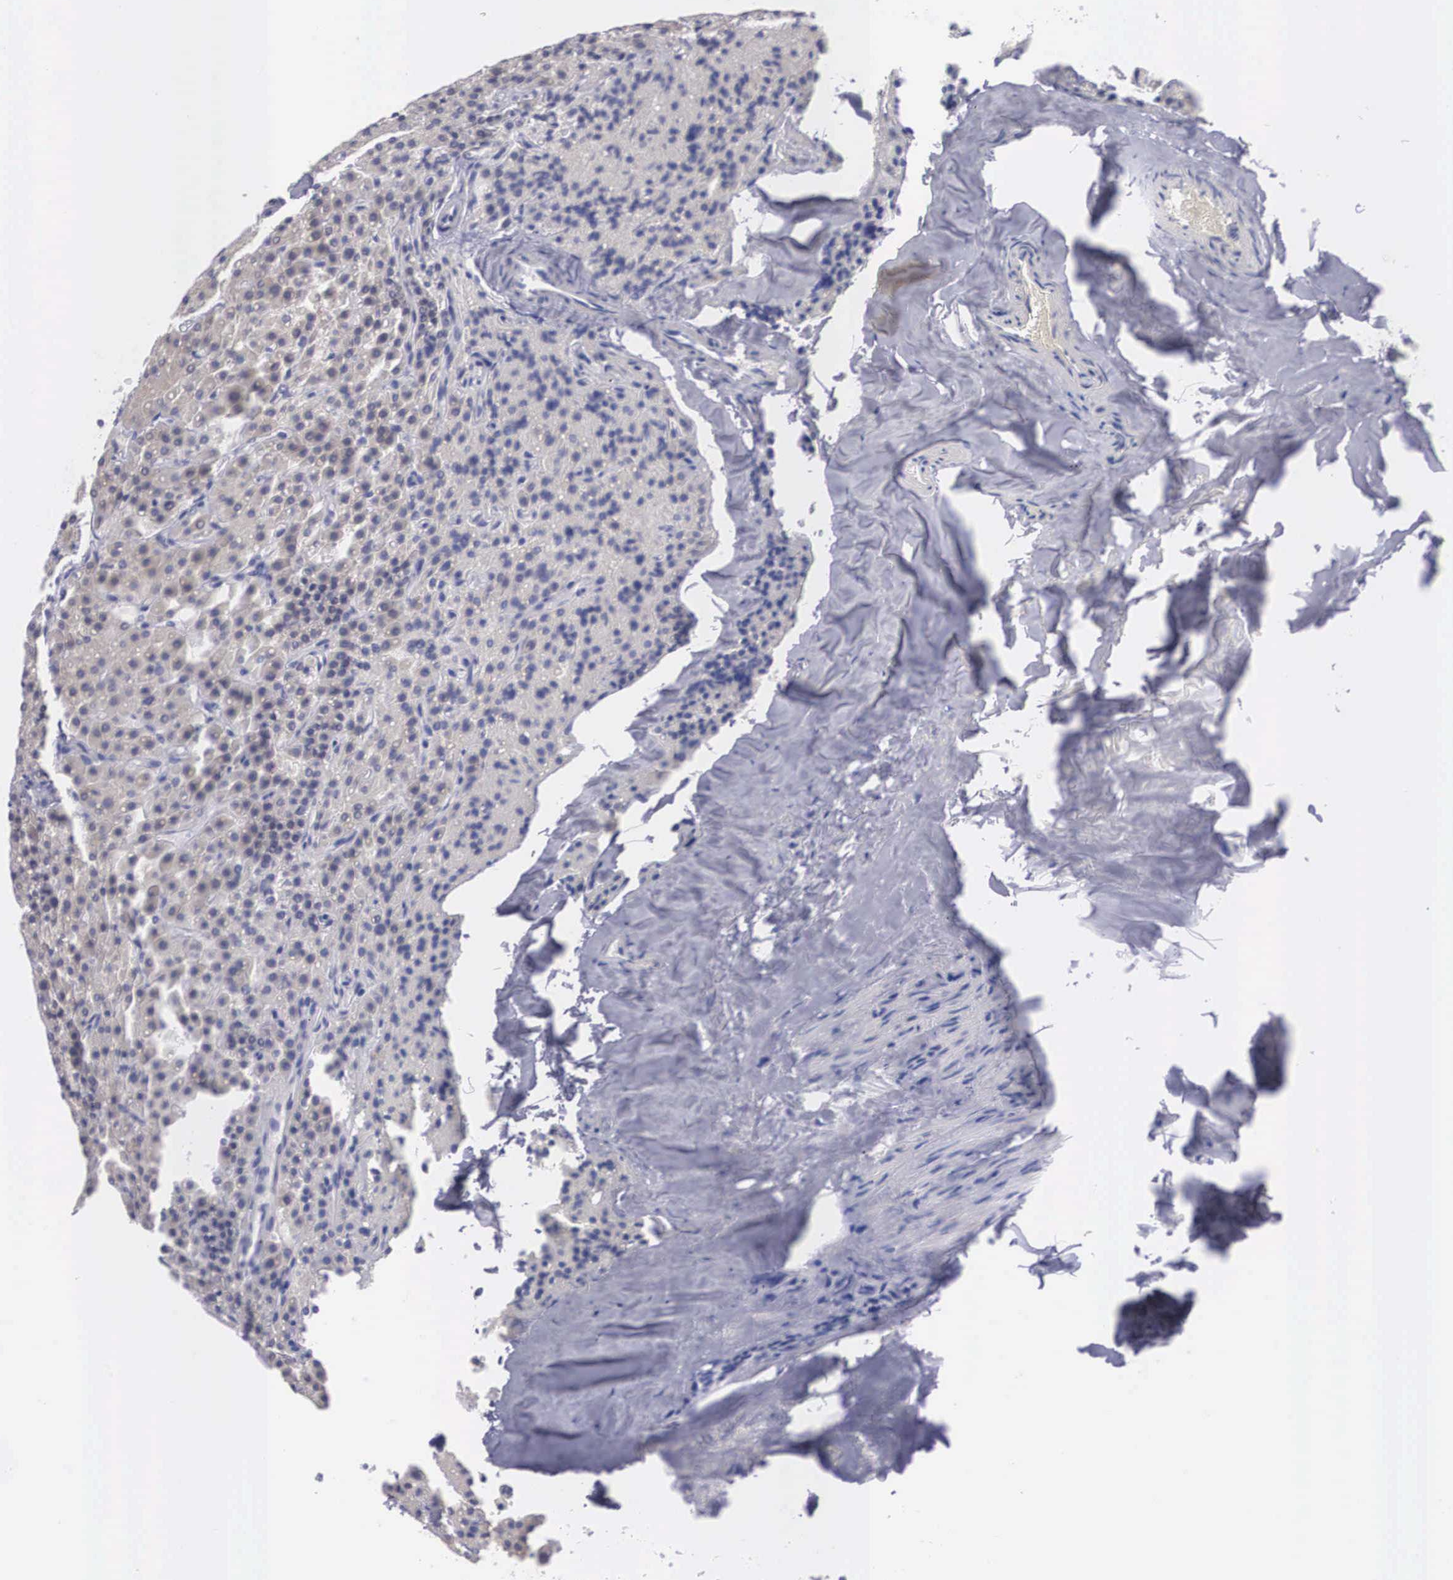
{"staining": {"intensity": "negative", "quantity": "none", "location": "none"}, "tissue": "parathyroid gland", "cell_type": "Glandular cells", "image_type": "normal", "snomed": [{"axis": "morphology", "description": "Normal tissue, NOS"}, {"axis": "topography", "description": "Parathyroid gland"}], "caption": "An IHC image of benign parathyroid gland is shown. There is no staining in glandular cells of parathyroid gland.", "gene": "REPS2", "patient": {"sex": "male", "age": 71}}